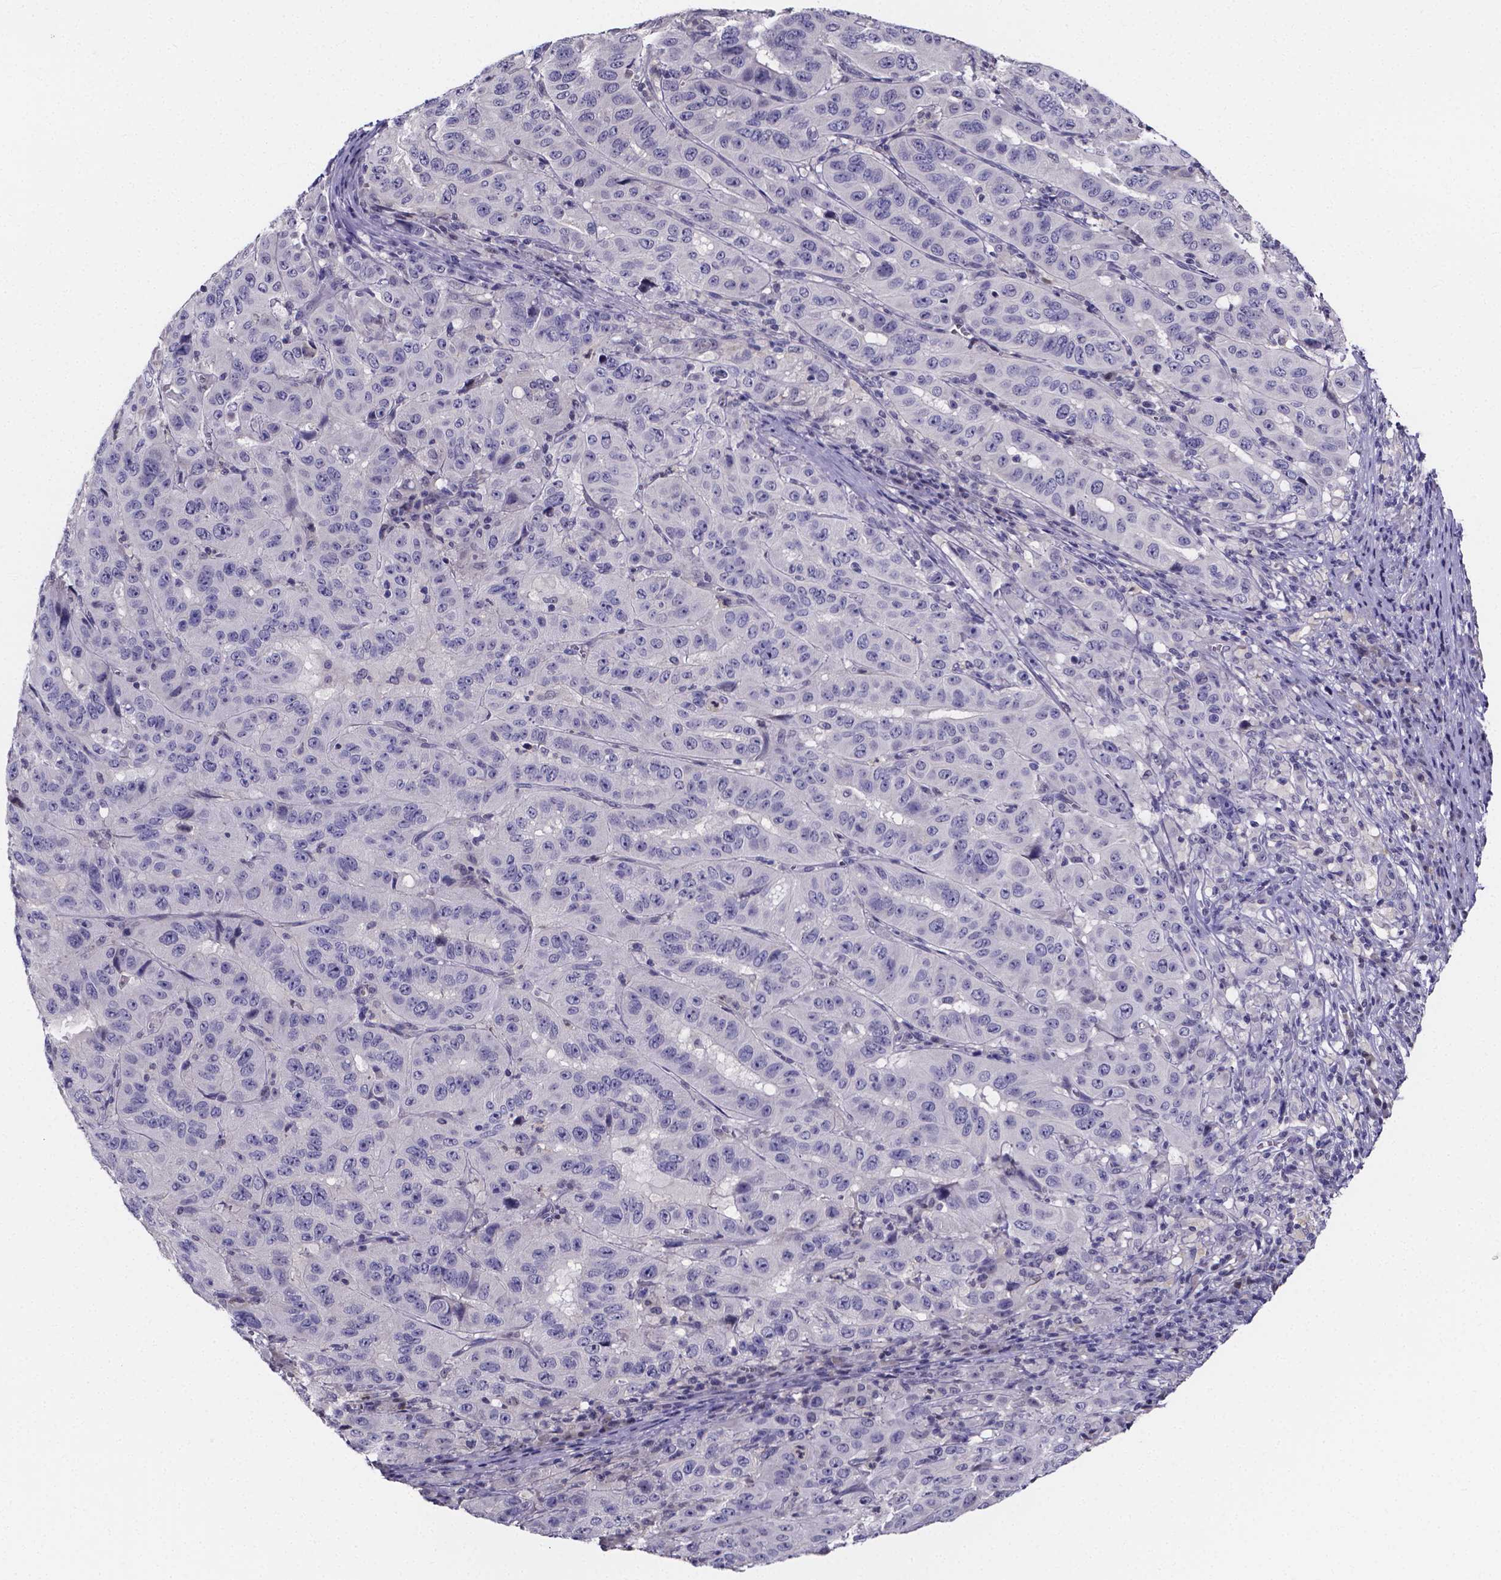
{"staining": {"intensity": "negative", "quantity": "none", "location": "none"}, "tissue": "pancreatic cancer", "cell_type": "Tumor cells", "image_type": "cancer", "snomed": [{"axis": "morphology", "description": "Adenocarcinoma, NOS"}, {"axis": "topography", "description": "Pancreas"}], "caption": "Tumor cells show no significant expression in pancreatic cancer (adenocarcinoma).", "gene": "IZUMO1", "patient": {"sex": "male", "age": 63}}